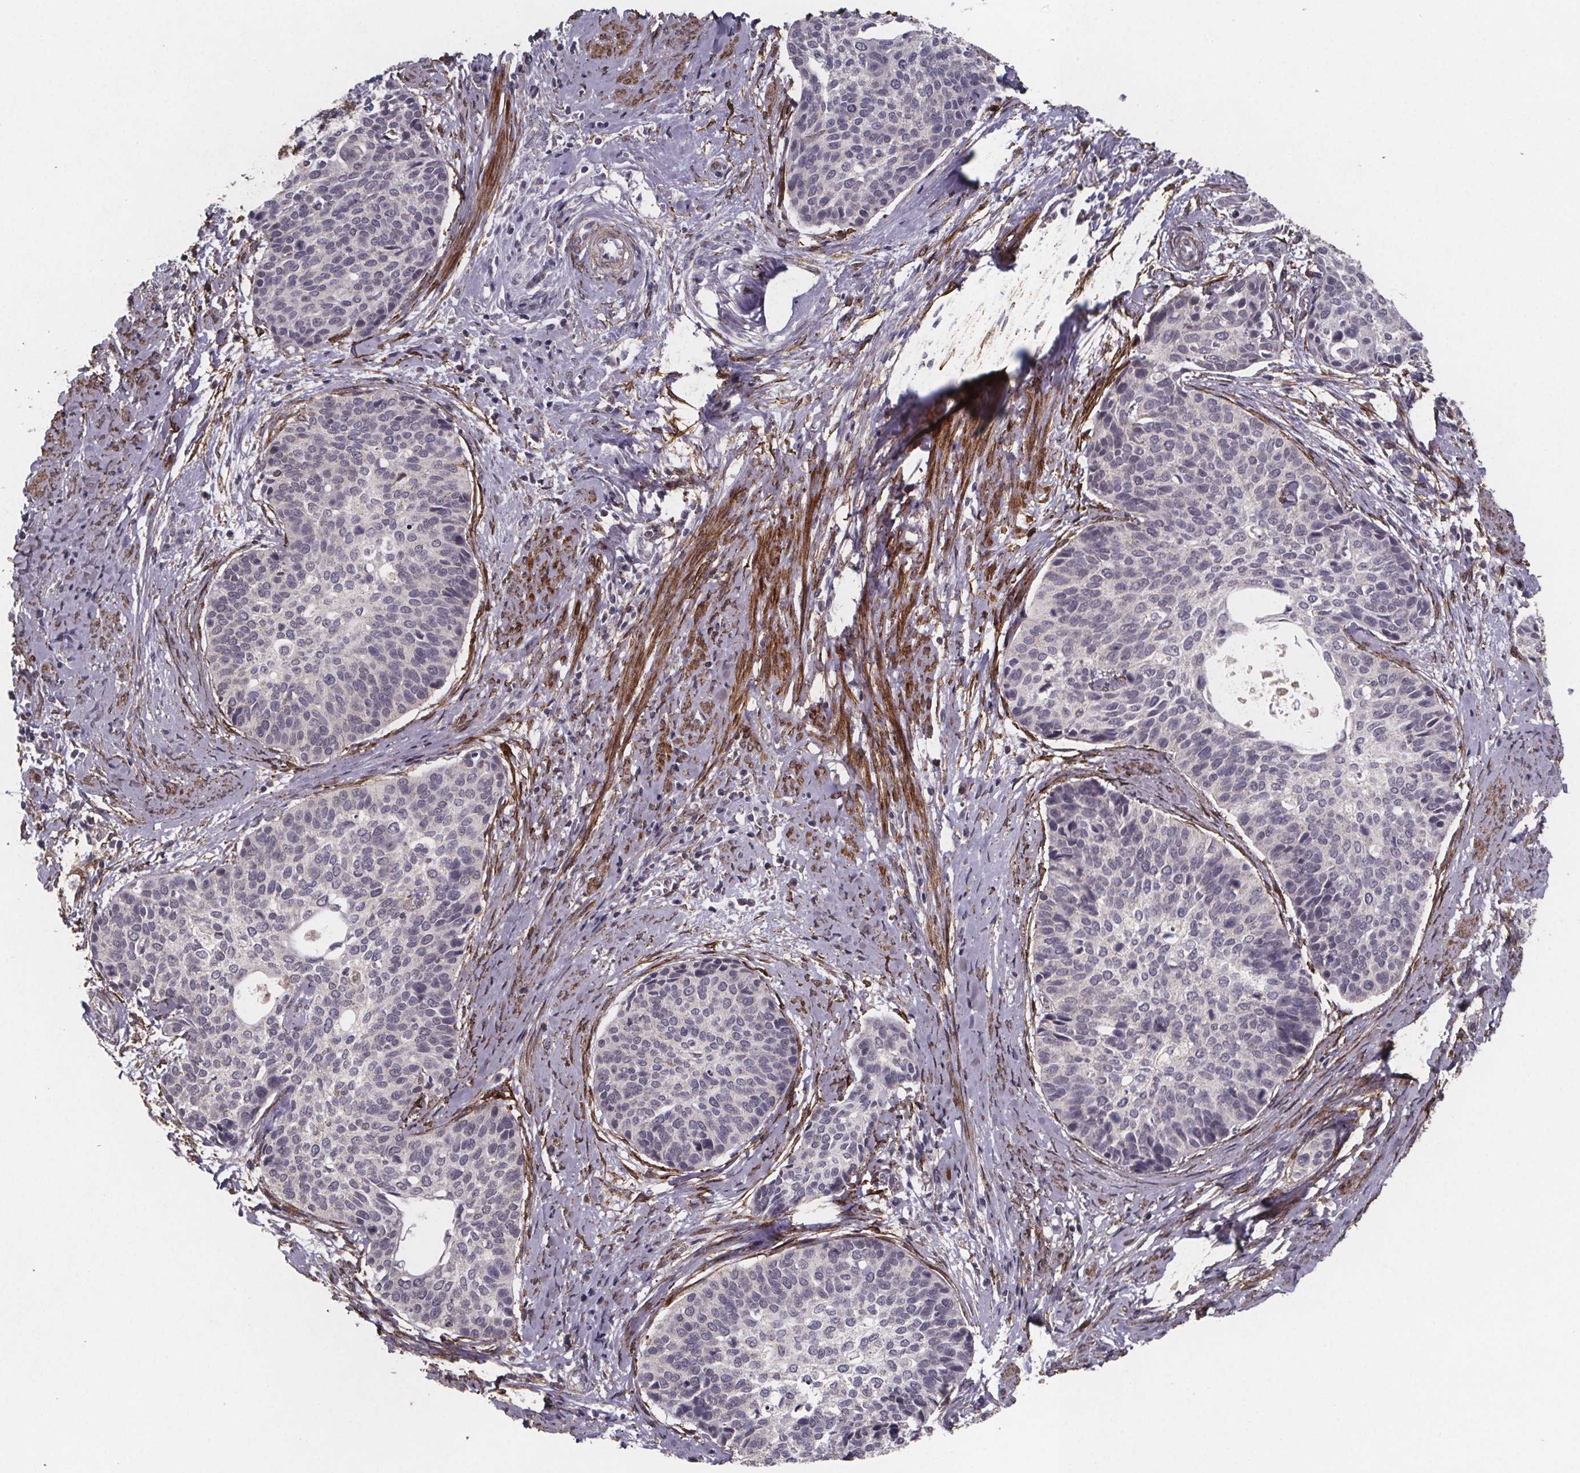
{"staining": {"intensity": "negative", "quantity": "none", "location": "none"}, "tissue": "cervical cancer", "cell_type": "Tumor cells", "image_type": "cancer", "snomed": [{"axis": "morphology", "description": "Squamous cell carcinoma, NOS"}, {"axis": "topography", "description": "Cervix"}], "caption": "The histopathology image reveals no staining of tumor cells in squamous cell carcinoma (cervical).", "gene": "PALLD", "patient": {"sex": "female", "age": 69}}